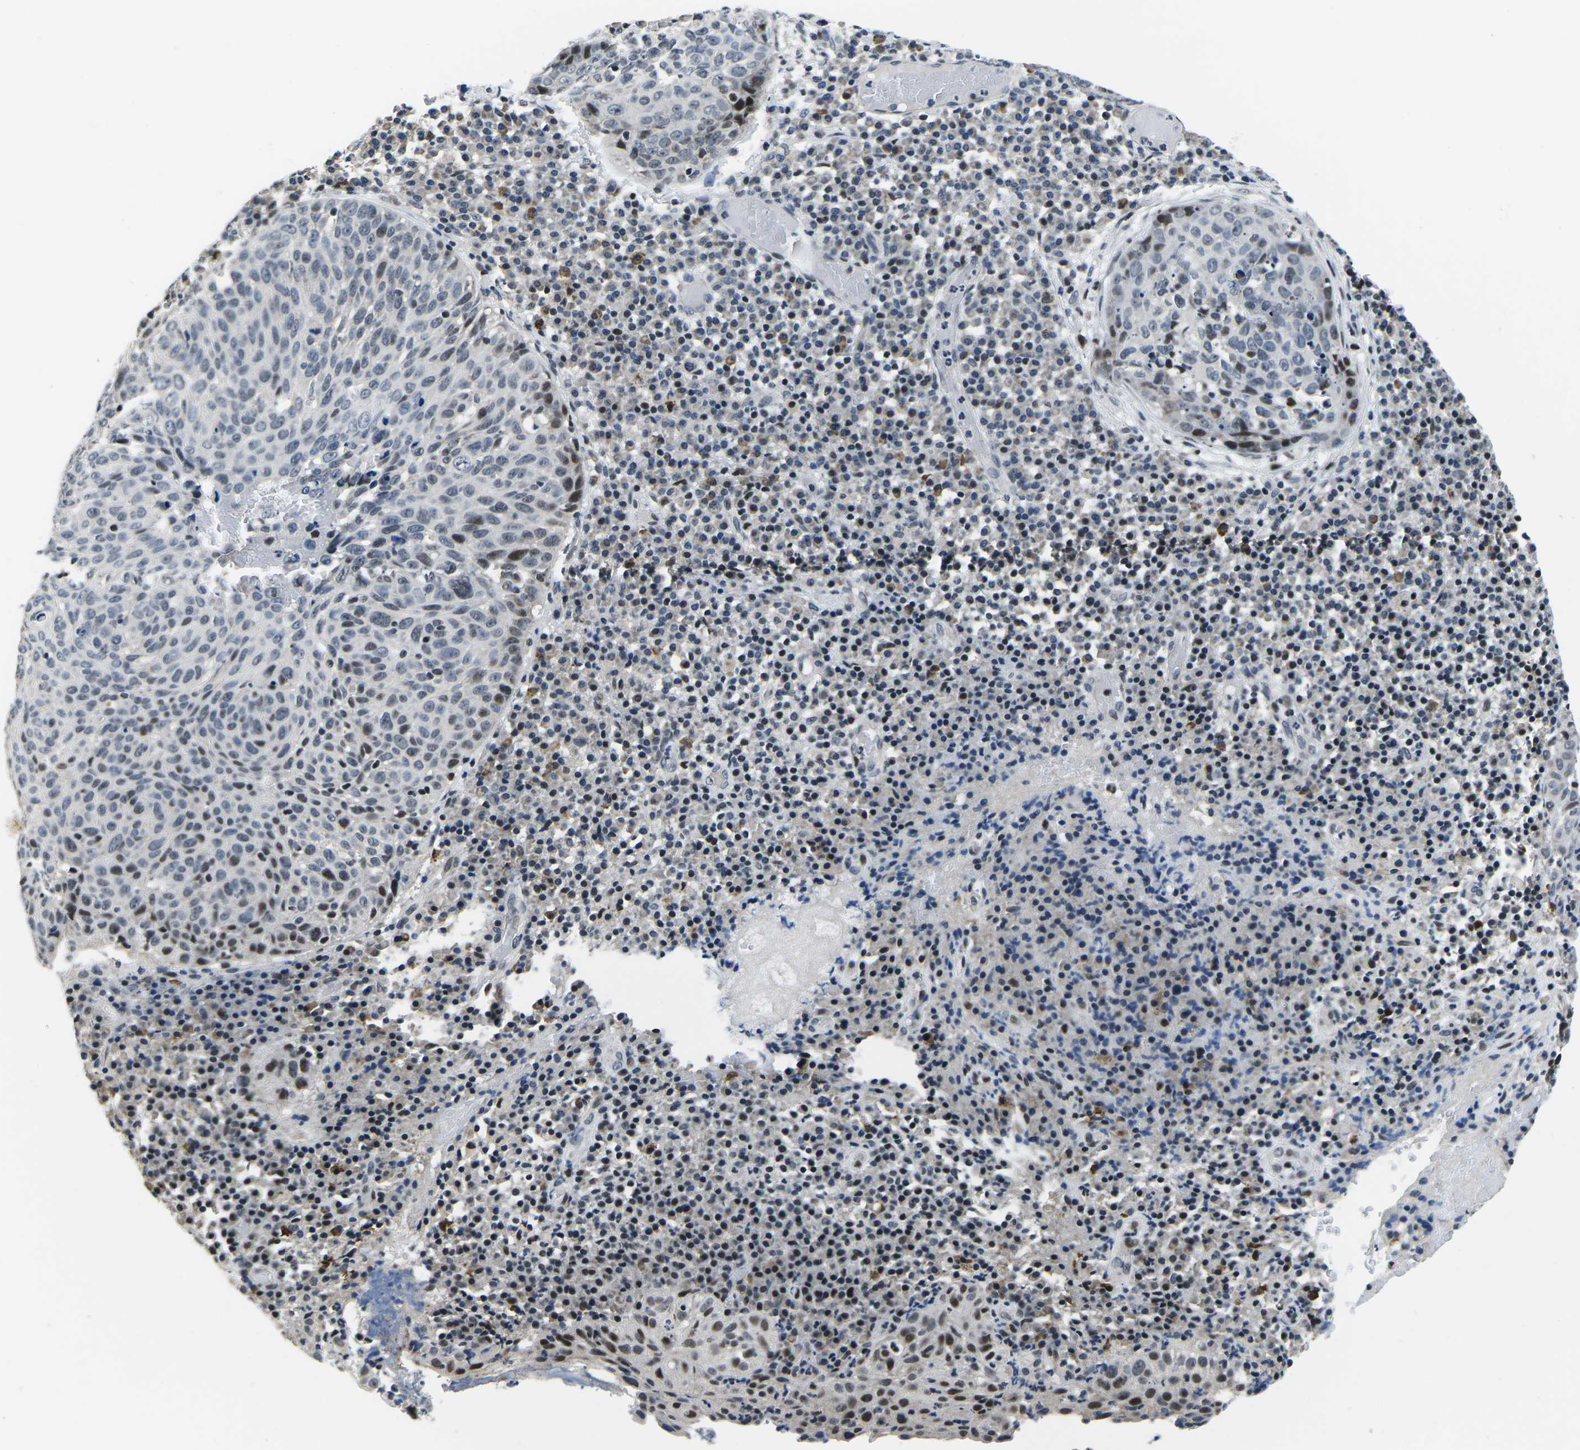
{"staining": {"intensity": "moderate", "quantity": "<25%", "location": "nuclear"}, "tissue": "skin cancer", "cell_type": "Tumor cells", "image_type": "cancer", "snomed": [{"axis": "morphology", "description": "Squamous cell carcinoma in situ, NOS"}, {"axis": "morphology", "description": "Squamous cell carcinoma, NOS"}, {"axis": "topography", "description": "Skin"}], "caption": "Moderate nuclear positivity for a protein is appreciated in about <25% of tumor cells of skin squamous cell carcinoma in situ using IHC.", "gene": "CDC73", "patient": {"sex": "male", "age": 93}}